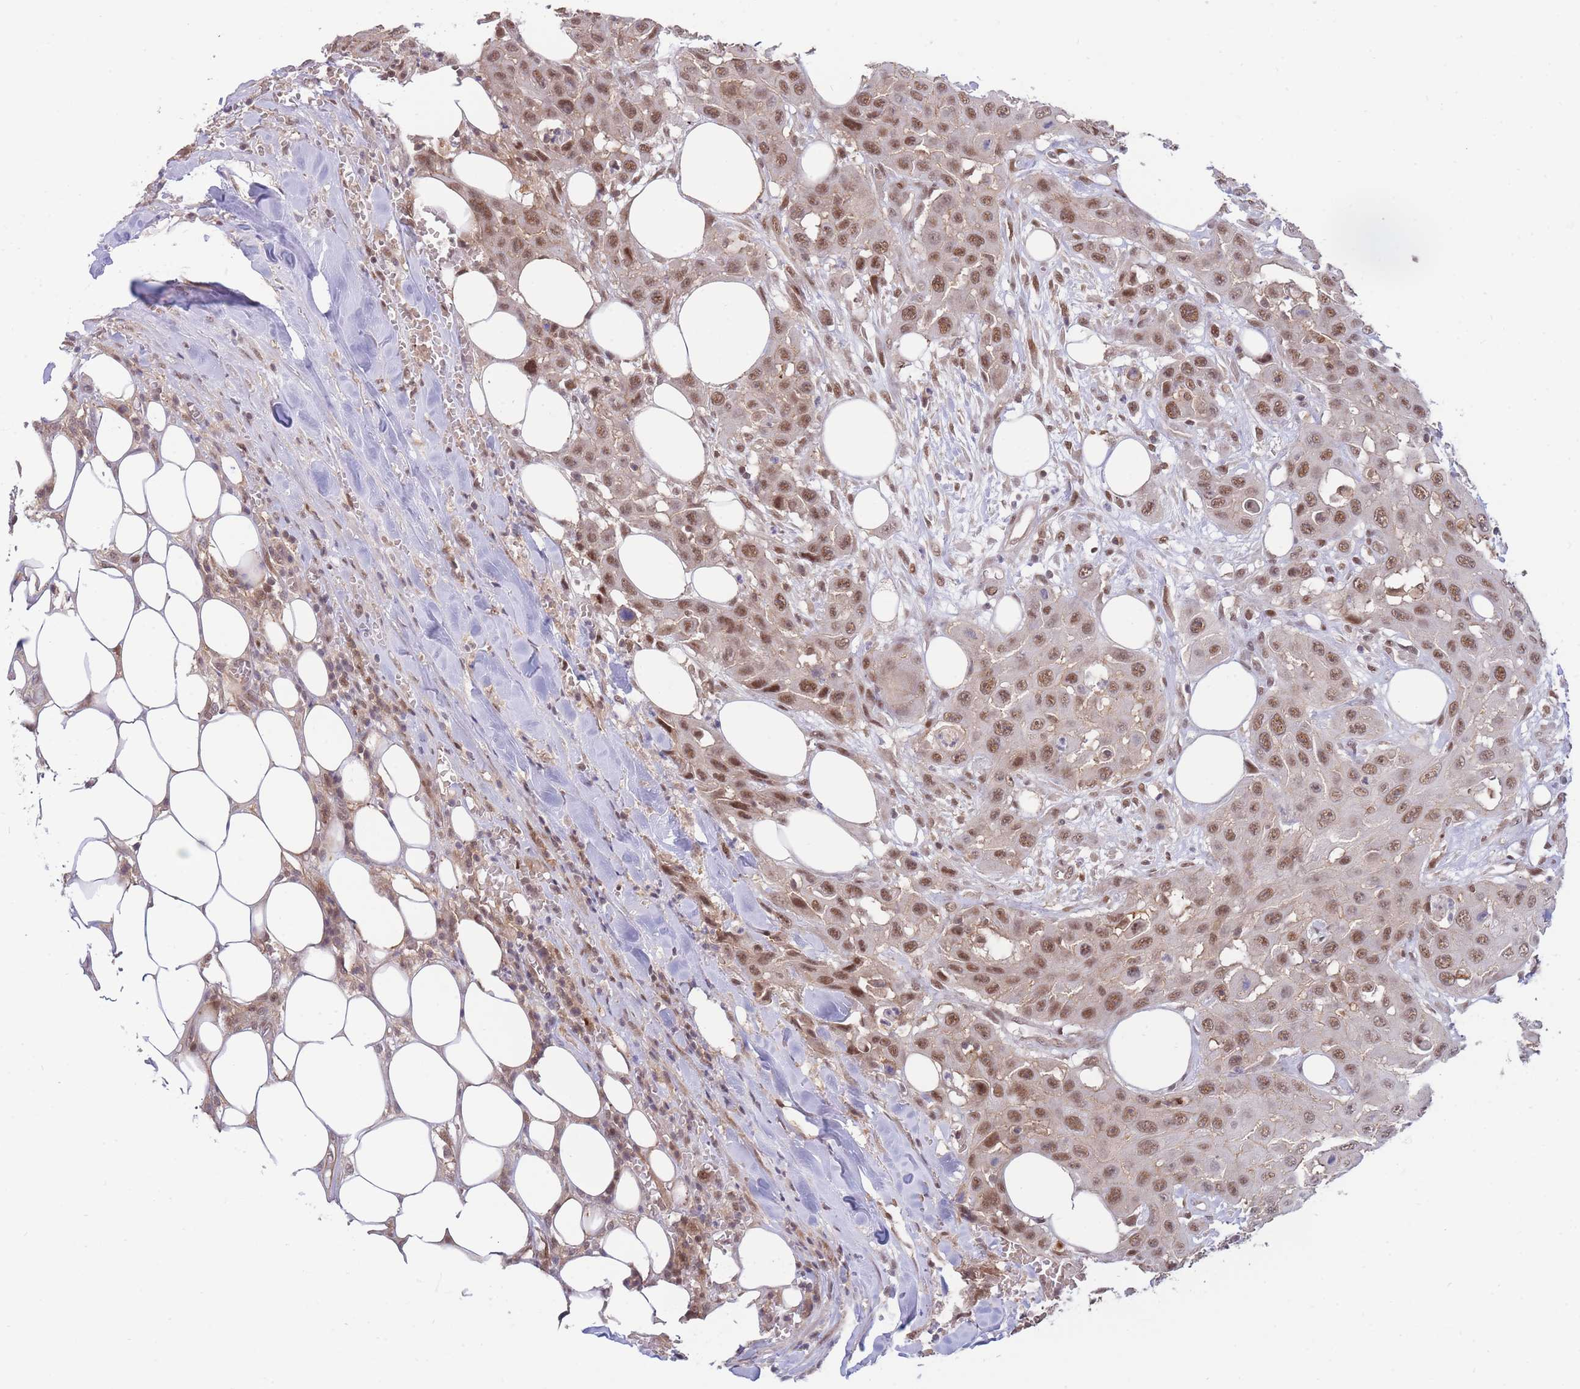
{"staining": {"intensity": "moderate", "quantity": ">75%", "location": "cytoplasmic/membranous,nuclear"}, "tissue": "head and neck cancer", "cell_type": "Tumor cells", "image_type": "cancer", "snomed": [{"axis": "morphology", "description": "Squamous cell carcinoma, NOS"}, {"axis": "topography", "description": "Head-Neck"}], "caption": "A photomicrograph showing moderate cytoplasmic/membranous and nuclear expression in about >75% of tumor cells in head and neck squamous cell carcinoma, as visualized by brown immunohistochemical staining.", "gene": "BOD1L1", "patient": {"sex": "male", "age": 81}}